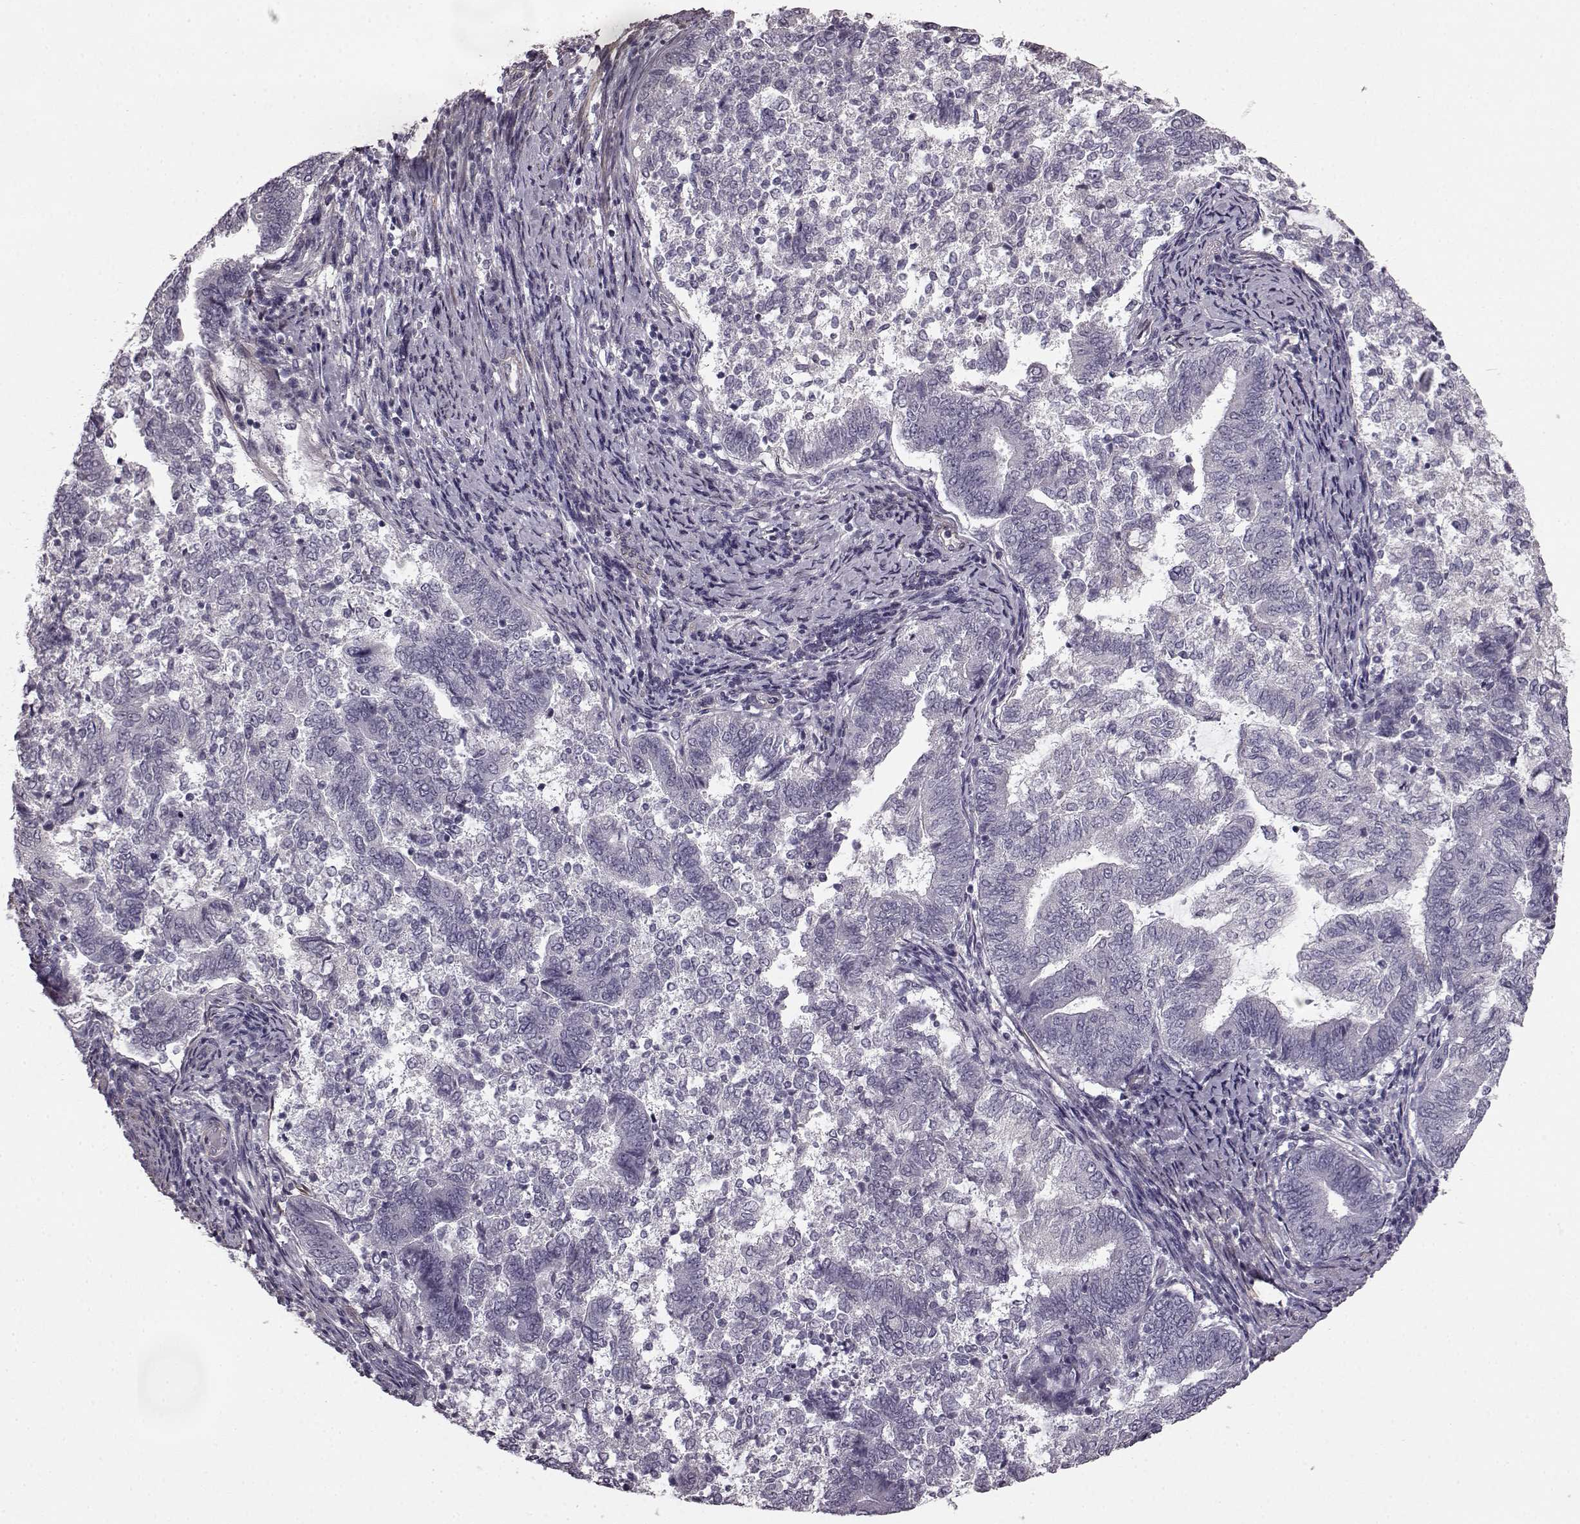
{"staining": {"intensity": "negative", "quantity": "none", "location": "none"}, "tissue": "endometrial cancer", "cell_type": "Tumor cells", "image_type": "cancer", "snomed": [{"axis": "morphology", "description": "Adenocarcinoma, NOS"}, {"axis": "topography", "description": "Endometrium"}], "caption": "DAB (3,3'-diaminobenzidine) immunohistochemical staining of human endometrial adenocarcinoma reveals no significant staining in tumor cells. (IHC, brightfield microscopy, high magnification).", "gene": "SLCO3A1", "patient": {"sex": "female", "age": 65}}